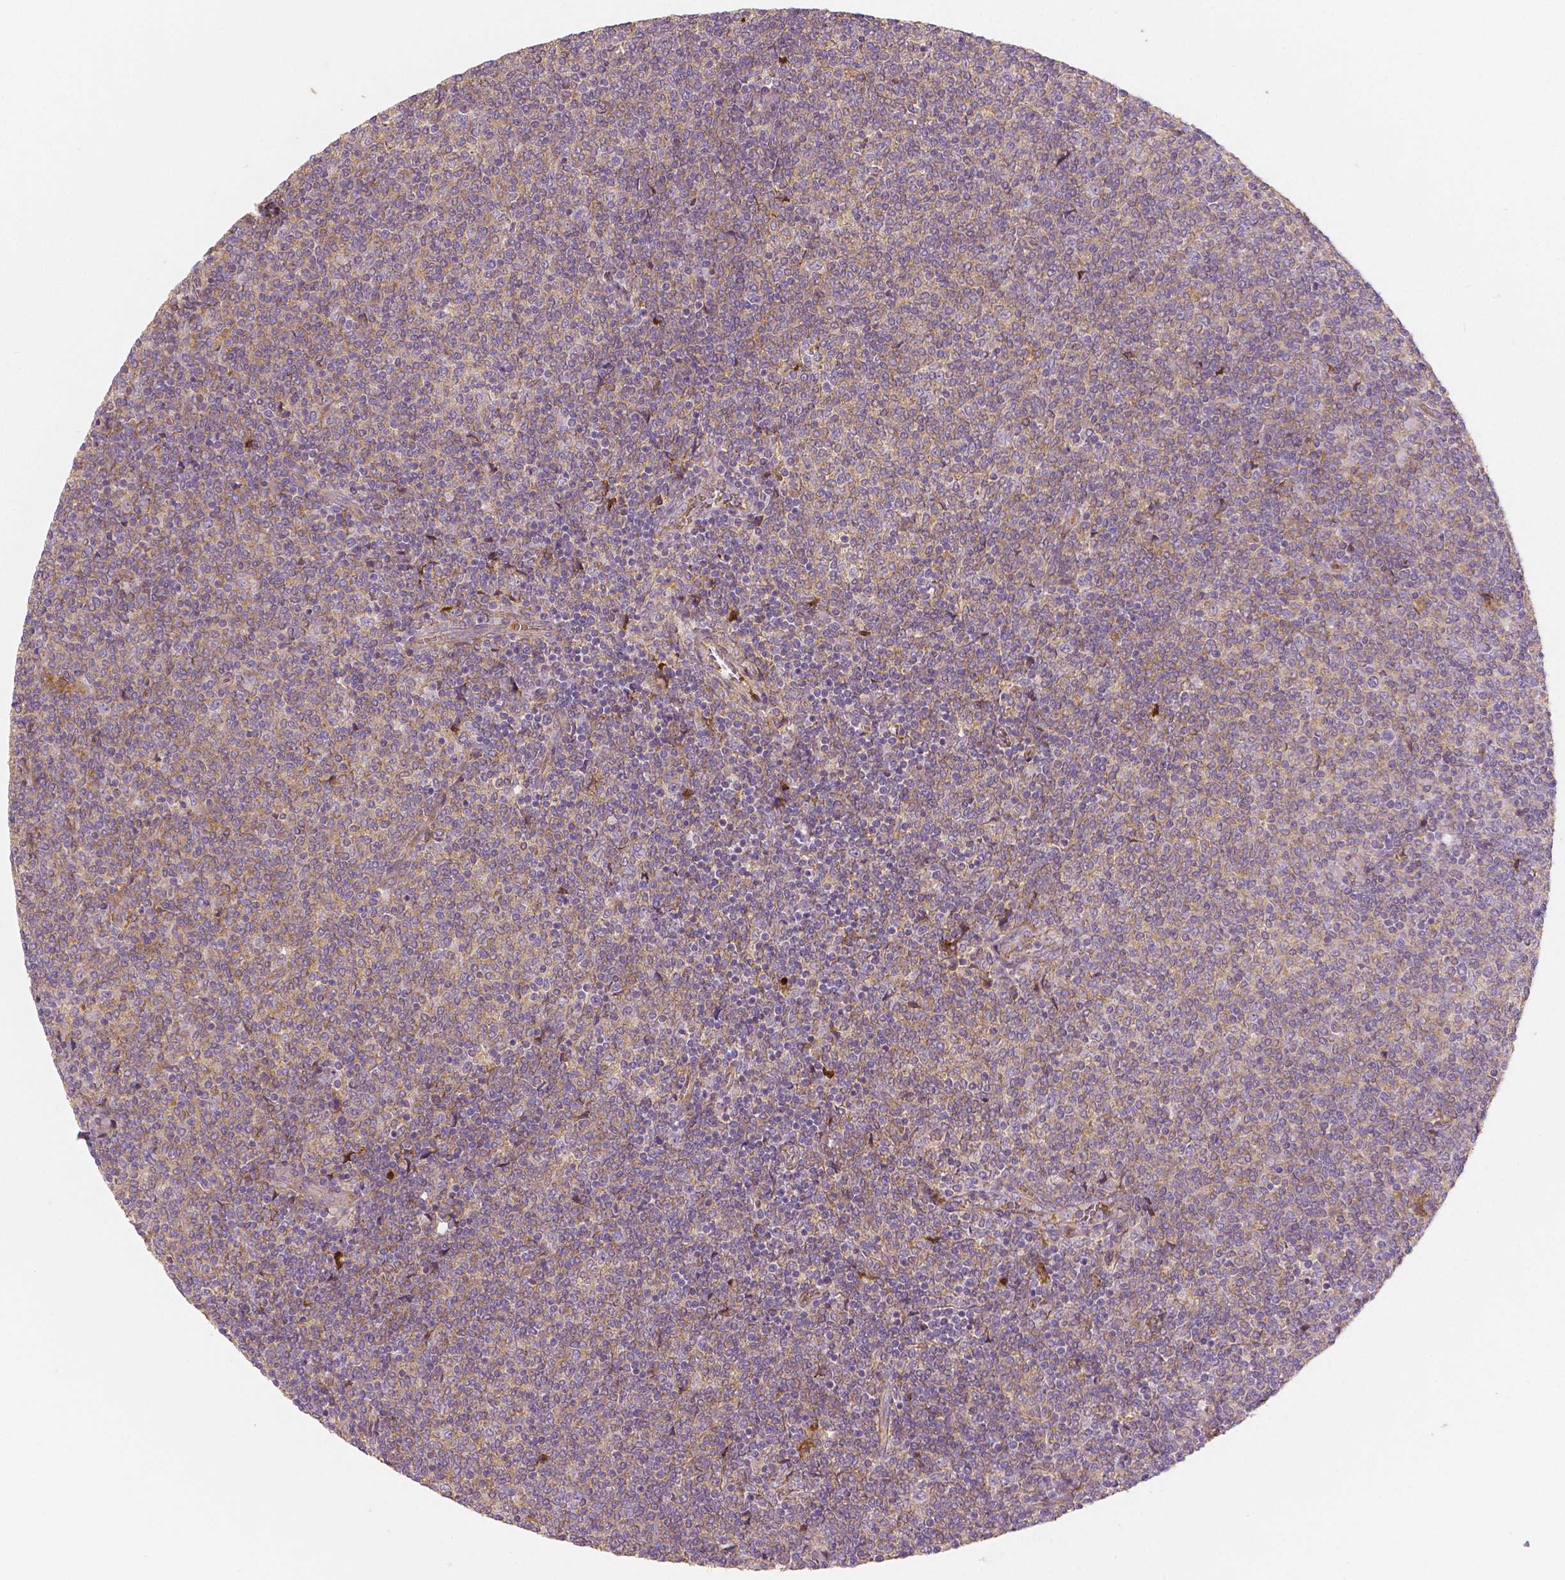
{"staining": {"intensity": "negative", "quantity": "none", "location": "none"}, "tissue": "lymphoma", "cell_type": "Tumor cells", "image_type": "cancer", "snomed": [{"axis": "morphology", "description": "Malignant lymphoma, non-Hodgkin's type, Low grade"}, {"axis": "topography", "description": "Lymph node"}], "caption": "A high-resolution image shows immunohistochemistry staining of malignant lymphoma, non-Hodgkin's type (low-grade), which demonstrates no significant positivity in tumor cells.", "gene": "APOA4", "patient": {"sex": "male", "age": 52}}